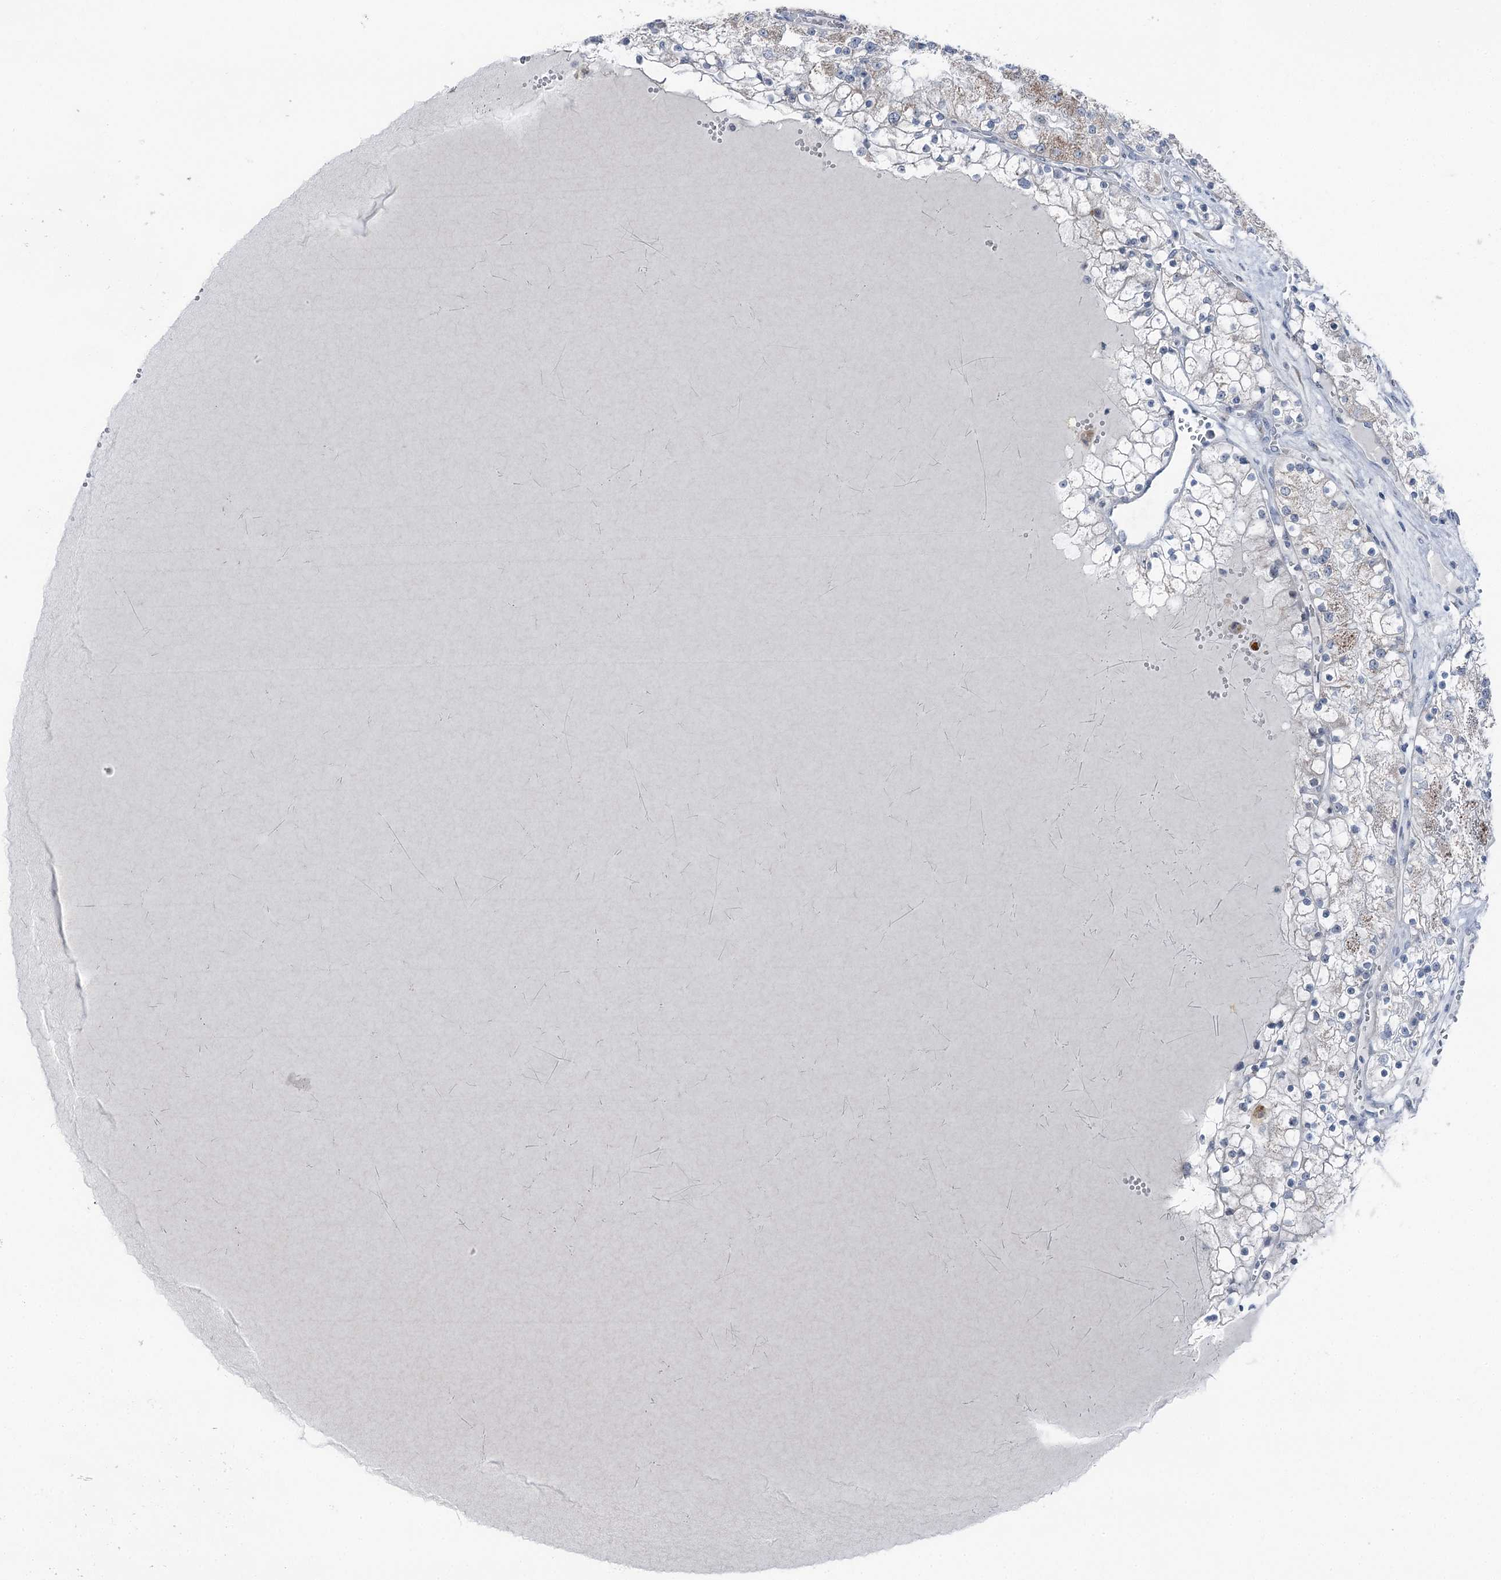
{"staining": {"intensity": "negative", "quantity": "none", "location": "none"}, "tissue": "renal cancer", "cell_type": "Tumor cells", "image_type": "cancer", "snomed": [{"axis": "morphology", "description": "Normal tissue, NOS"}, {"axis": "morphology", "description": "Adenocarcinoma, NOS"}, {"axis": "topography", "description": "Kidney"}], "caption": "Immunohistochemistry (IHC) micrograph of renal cancer stained for a protein (brown), which shows no staining in tumor cells. (Stains: DAB immunohistochemistry with hematoxylin counter stain, Microscopy: brightfield microscopy at high magnification).", "gene": "STEEP1", "patient": {"sex": "male", "age": 68}}